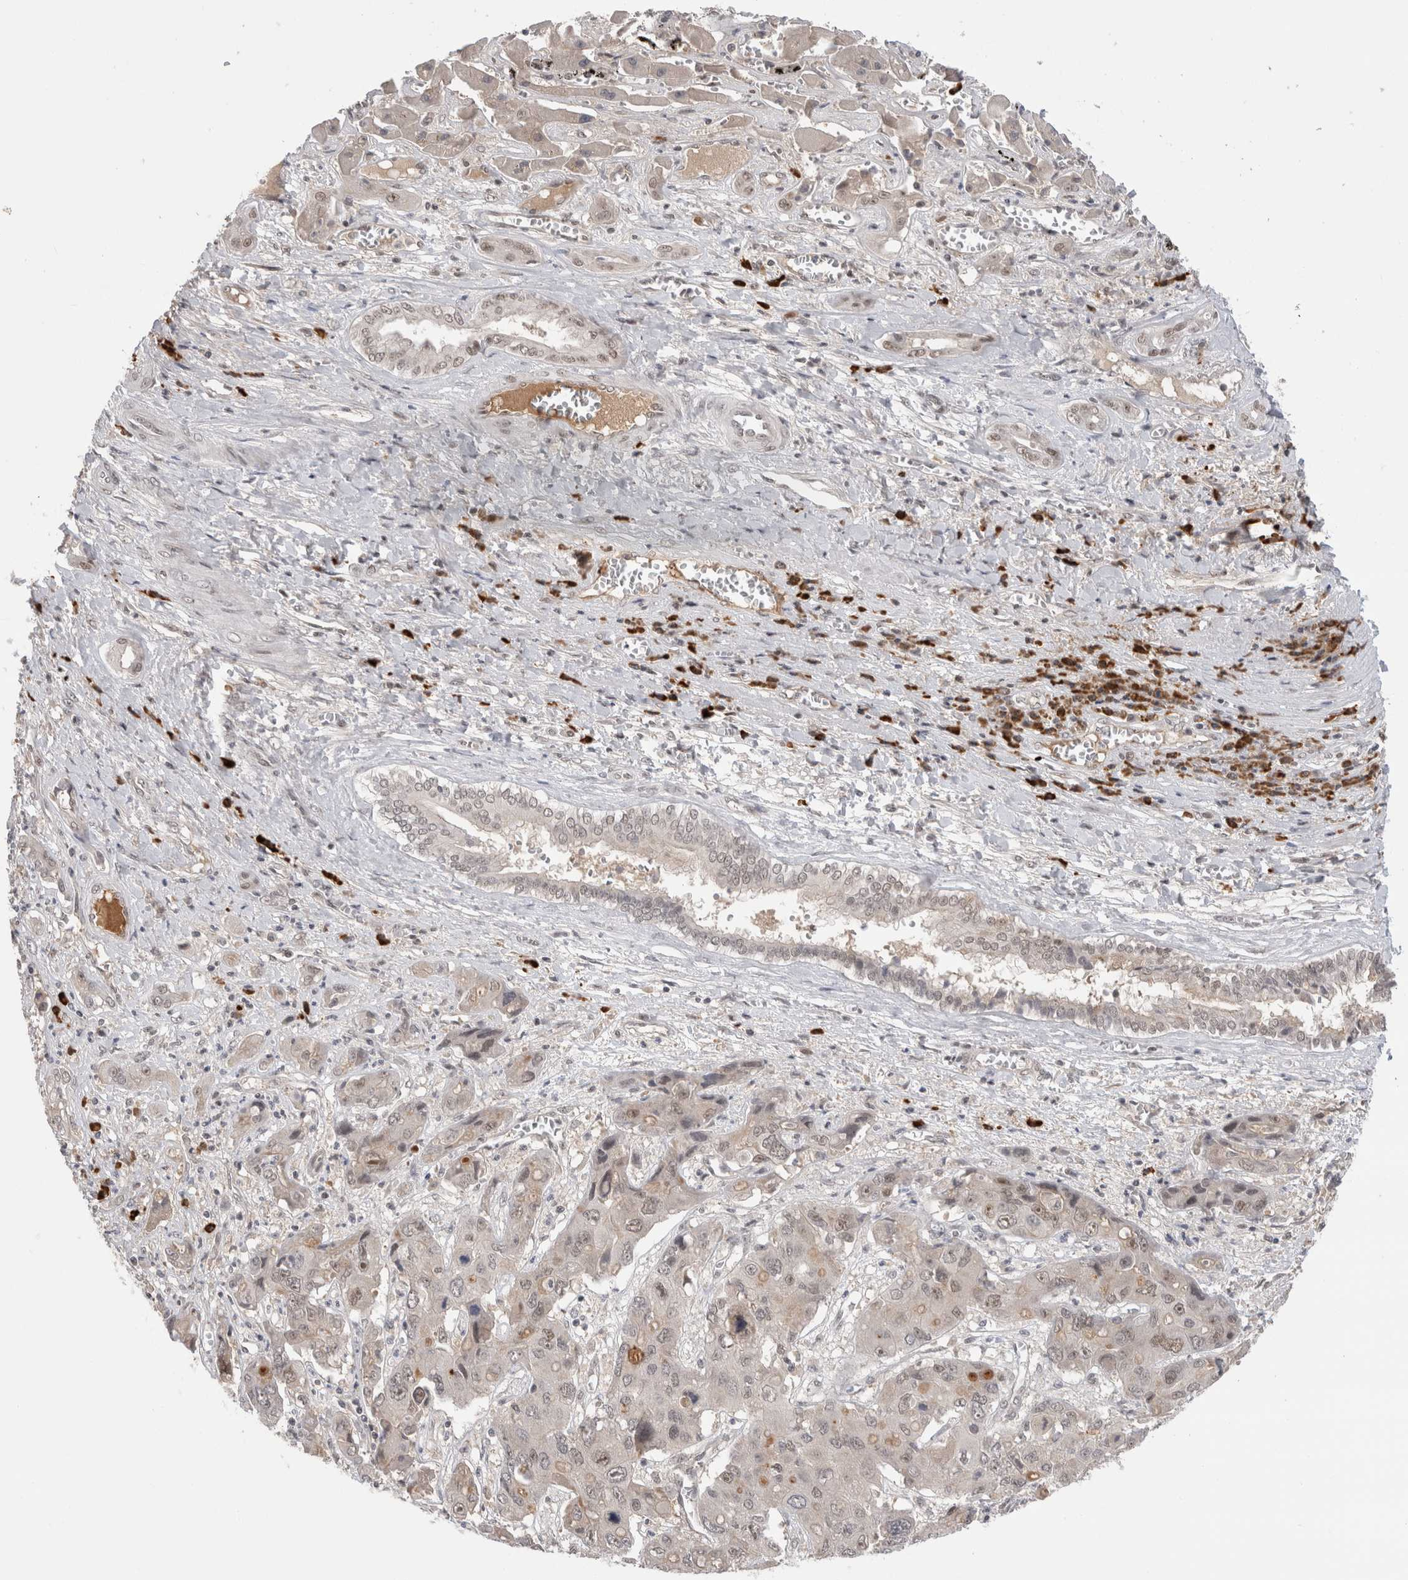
{"staining": {"intensity": "weak", "quantity": "25%-75%", "location": "nuclear"}, "tissue": "liver cancer", "cell_type": "Tumor cells", "image_type": "cancer", "snomed": [{"axis": "morphology", "description": "Cholangiocarcinoma"}, {"axis": "topography", "description": "Liver"}], "caption": "Liver cancer tissue demonstrates weak nuclear expression in approximately 25%-75% of tumor cells", "gene": "ZNF24", "patient": {"sex": "male", "age": 67}}